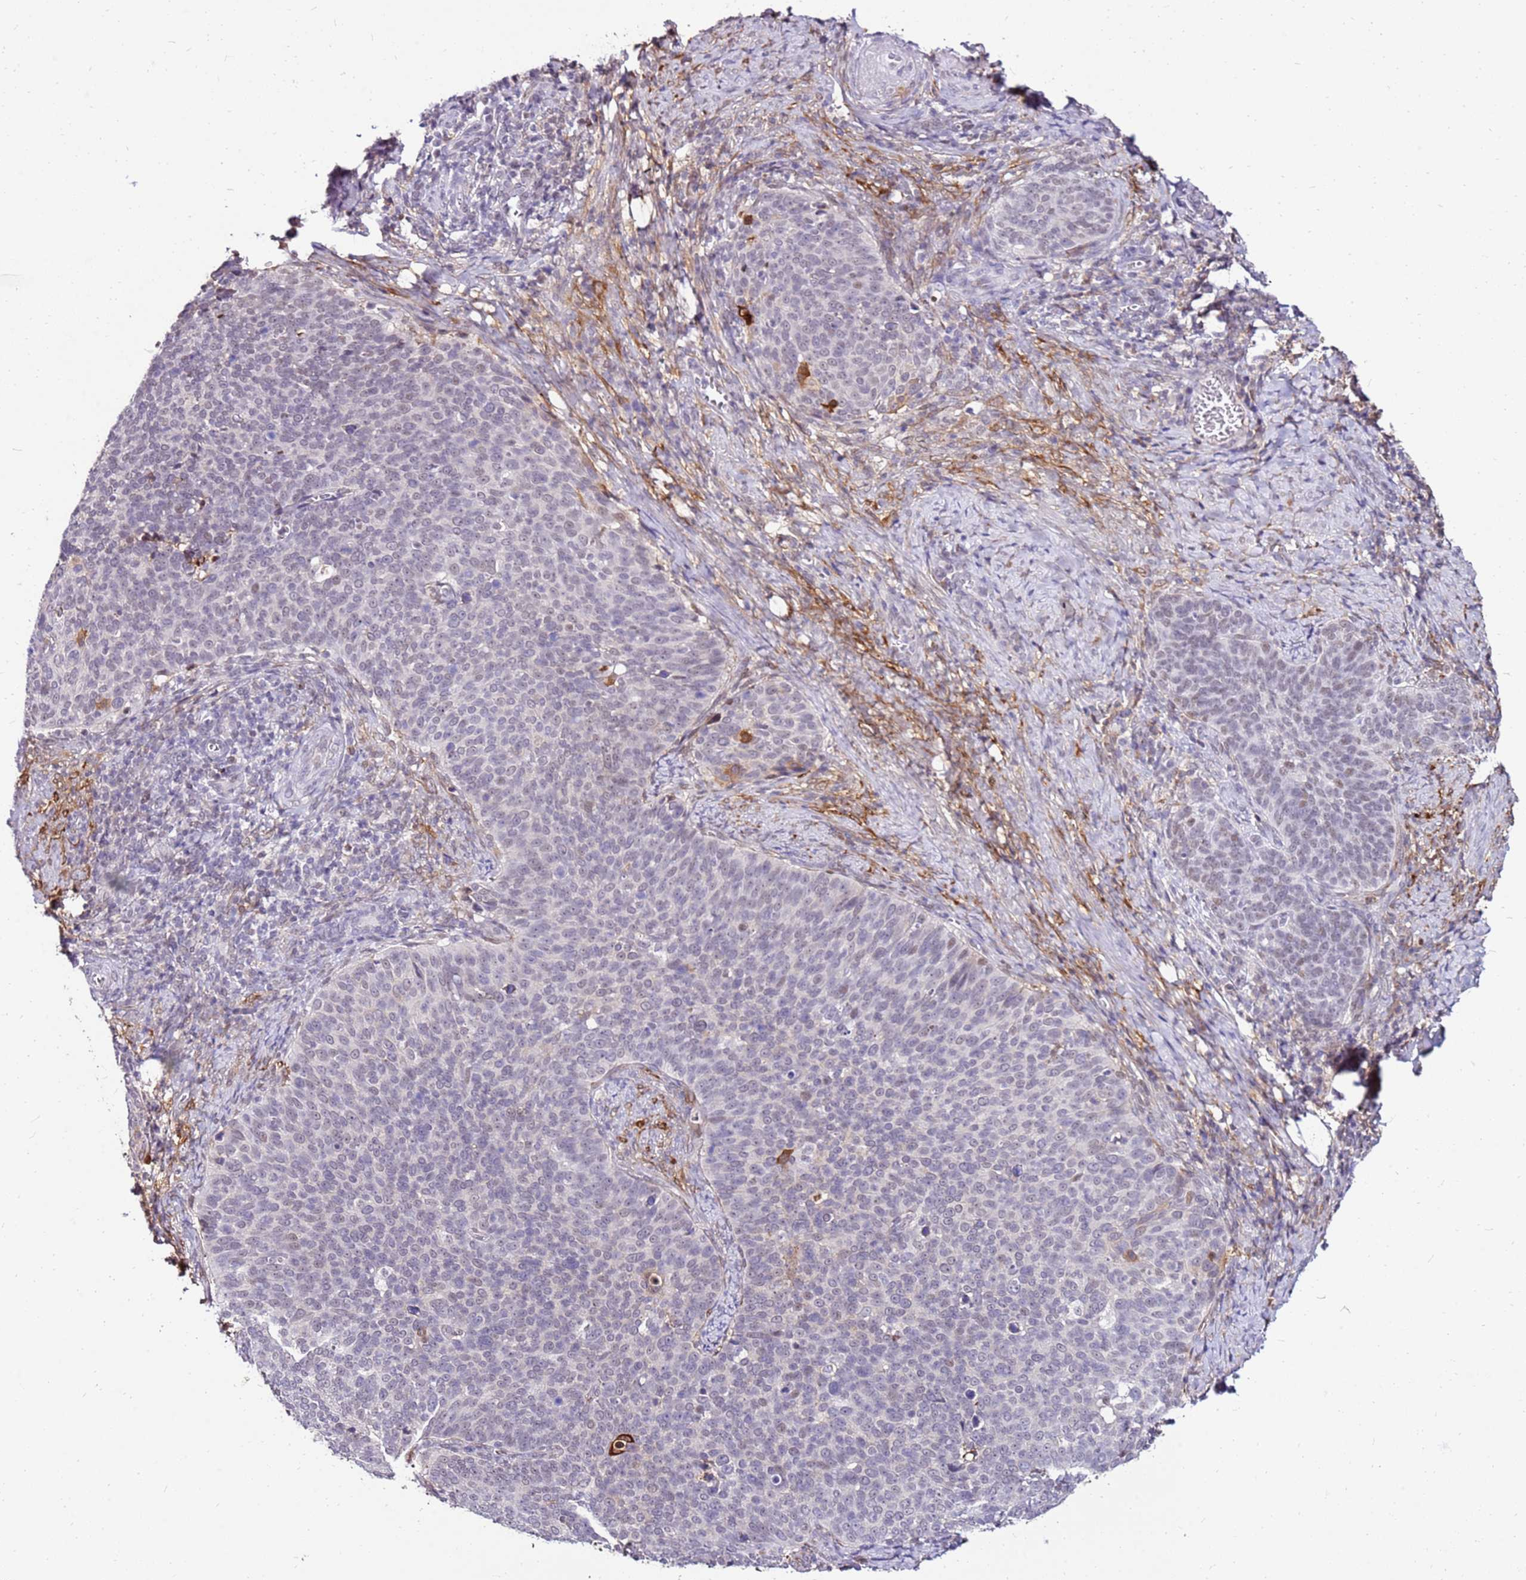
{"staining": {"intensity": "weak", "quantity": "<25%", "location": "nuclear"}, "tissue": "cervical cancer", "cell_type": "Tumor cells", "image_type": "cancer", "snomed": [{"axis": "morphology", "description": "Normal tissue, NOS"}, {"axis": "morphology", "description": "Squamous cell carcinoma, NOS"}, {"axis": "topography", "description": "Cervix"}], "caption": "This is a micrograph of immunohistochemistry staining of cervical cancer, which shows no expression in tumor cells.", "gene": "ALDH1A3", "patient": {"sex": "female", "age": 39}}